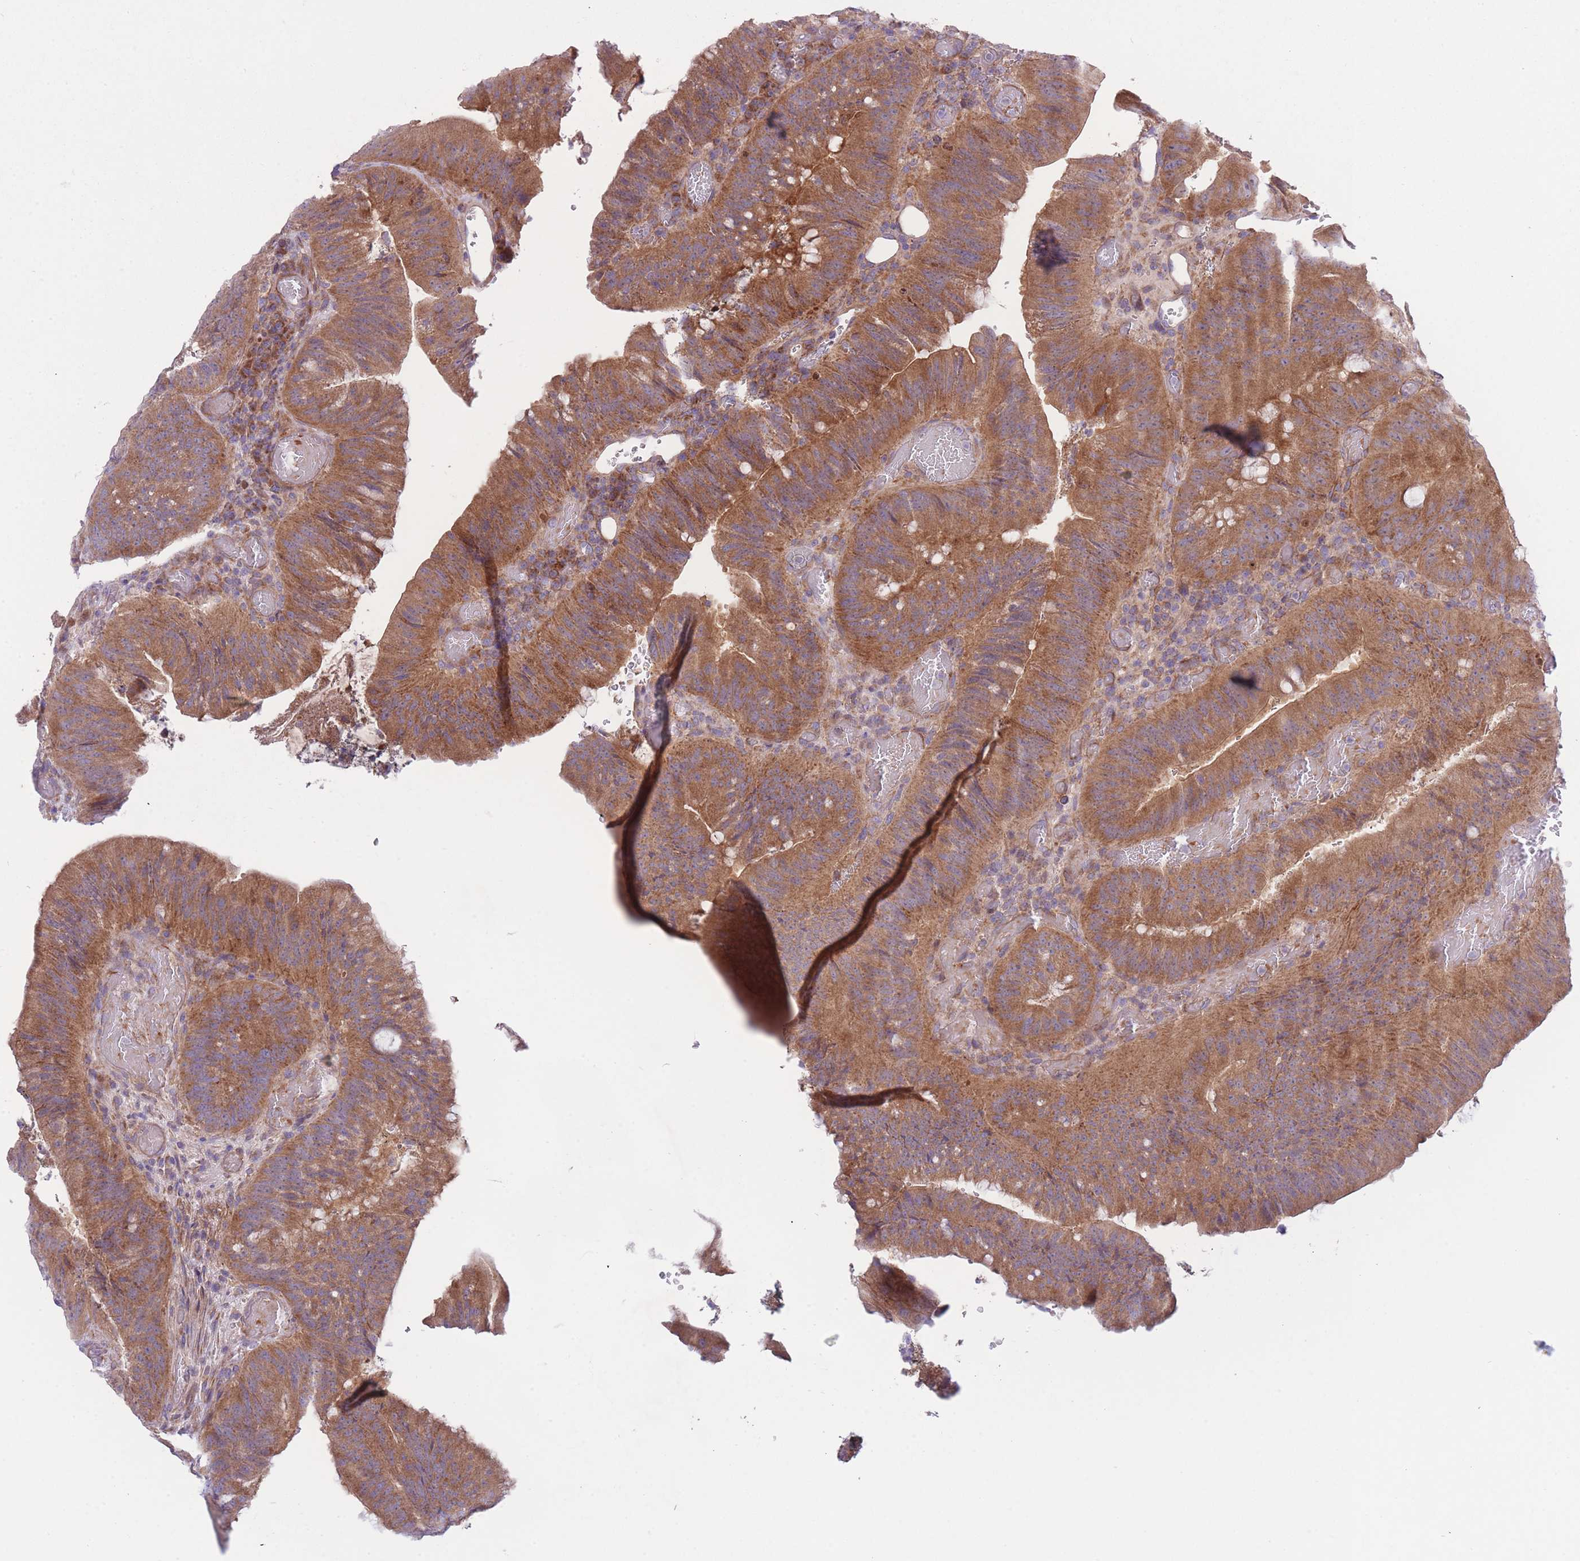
{"staining": {"intensity": "moderate", "quantity": ">75%", "location": "cytoplasmic/membranous"}, "tissue": "colorectal cancer", "cell_type": "Tumor cells", "image_type": "cancer", "snomed": [{"axis": "morphology", "description": "Adenocarcinoma, NOS"}, {"axis": "topography", "description": "Colon"}], "caption": "Moderate cytoplasmic/membranous staining for a protein is present in approximately >75% of tumor cells of colorectal cancer (adenocarcinoma) using immunohistochemistry.", "gene": "CHAC1", "patient": {"sex": "female", "age": 43}}